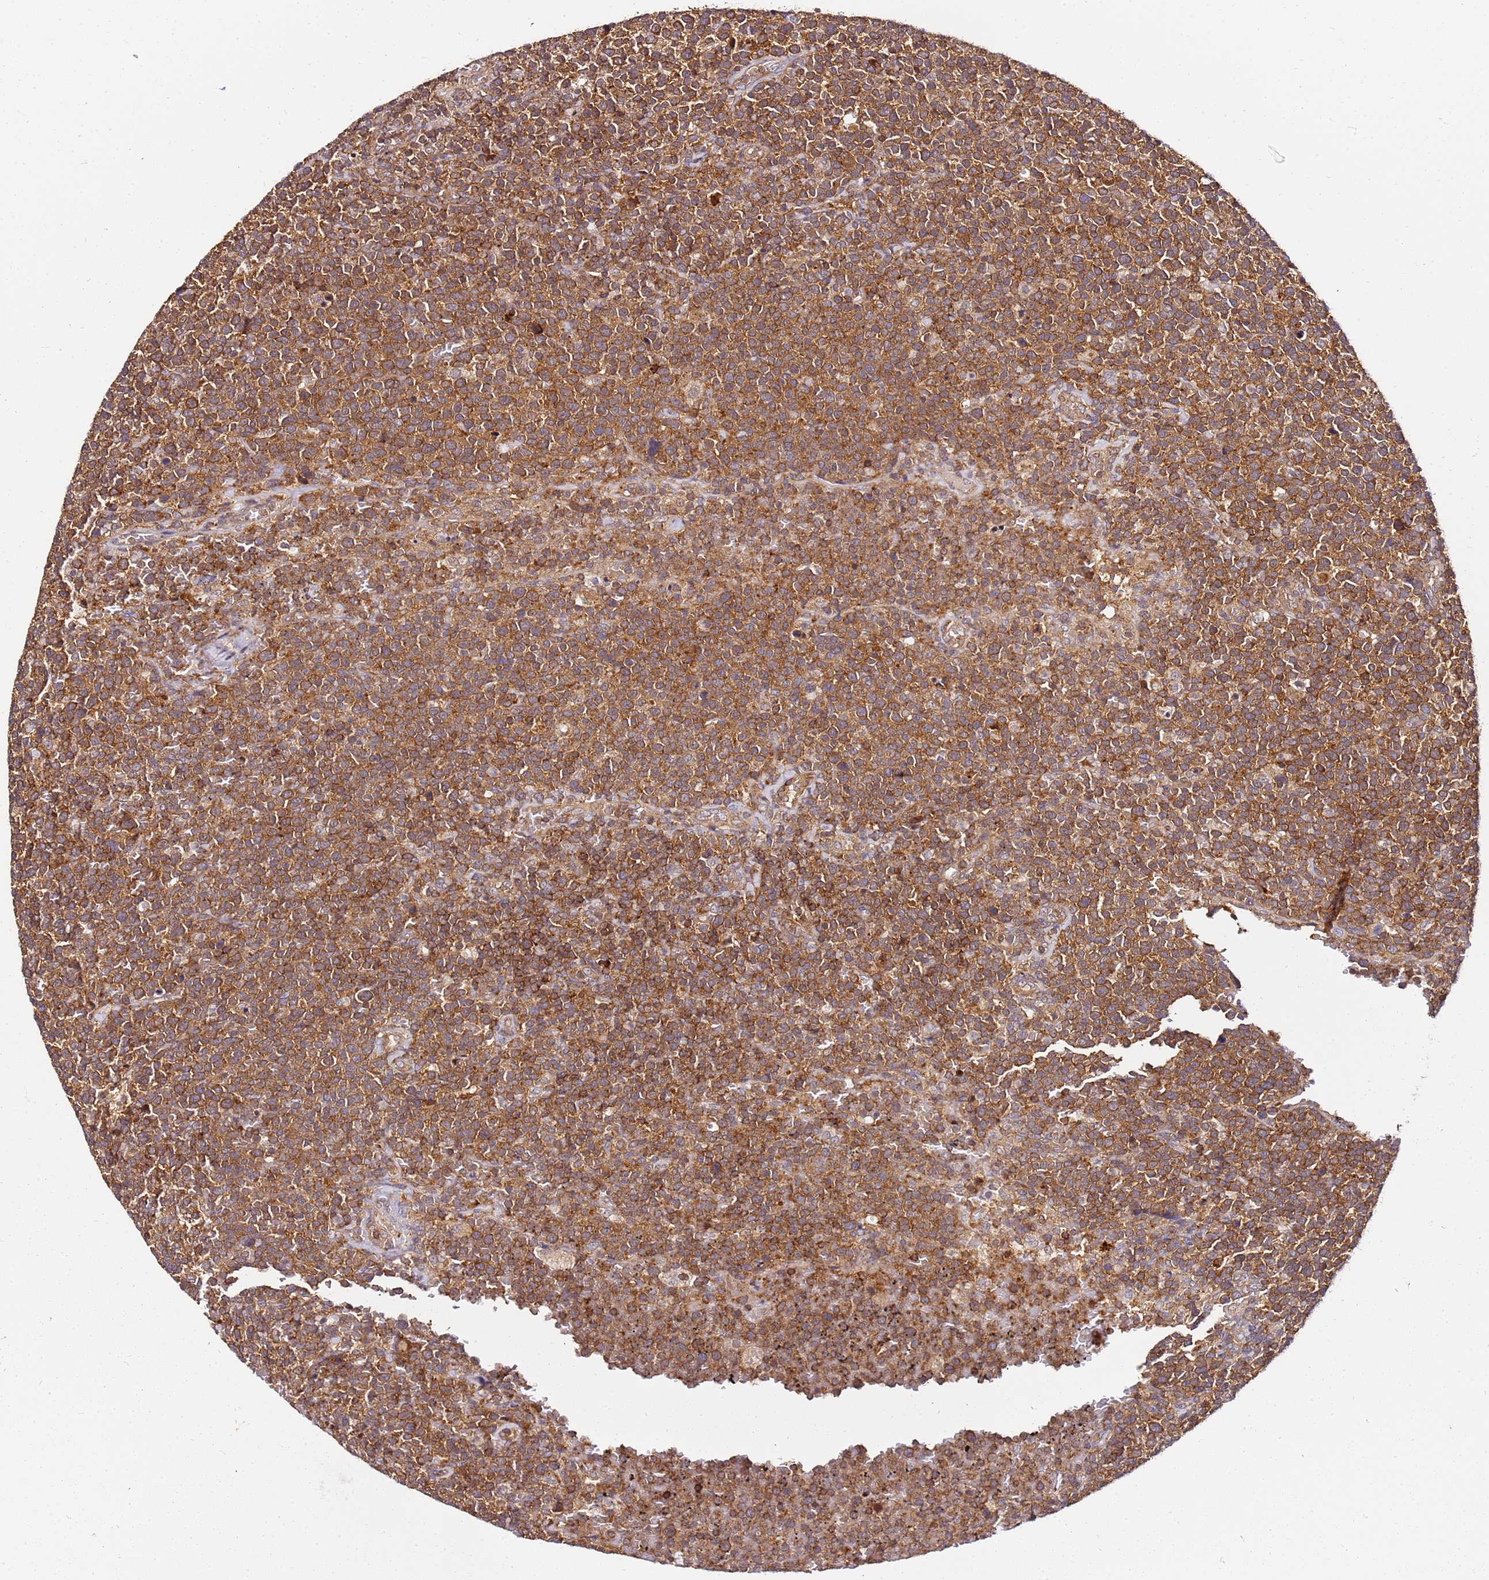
{"staining": {"intensity": "moderate", "quantity": ">75%", "location": "cytoplasmic/membranous"}, "tissue": "lymphoma", "cell_type": "Tumor cells", "image_type": "cancer", "snomed": [{"axis": "morphology", "description": "Malignant lymphoma, non-Hodgkin's type, High grade"}, {"axis": "topography", "description": "Lymph node"}], "caption": "High-power microscopy captured an immunohistochemistry histopathology image of lymphoma, revealing moderate cytoplasmic/membranous expression in about >75% of tumor cells.", "gene": "PIH1D1", "patient": {"sex": "male", "age": 61}}